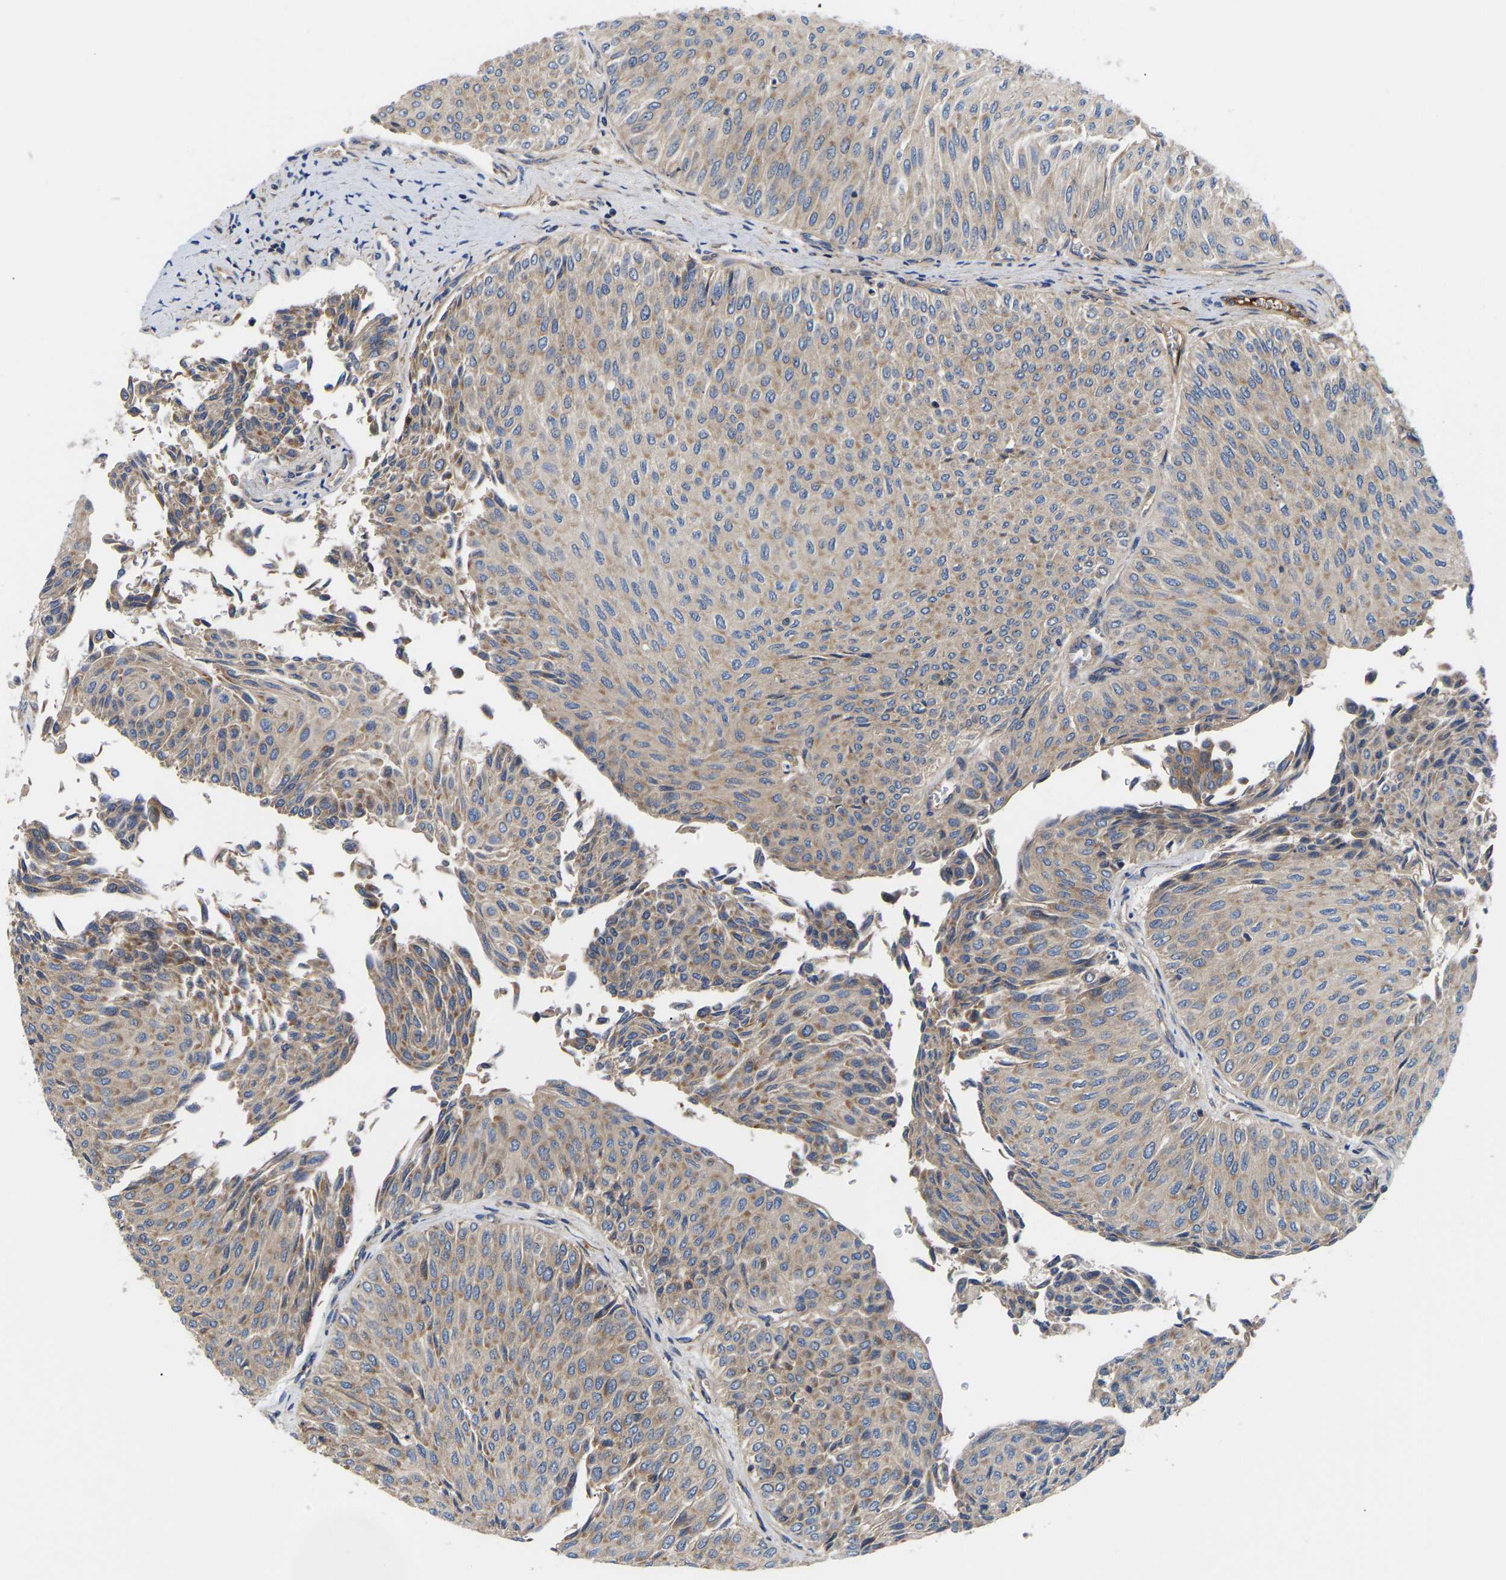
{"staining": {"intensity": "weak", "quantity": ">75%", "location": "cytoplasmic/membranous"}, "tissue": "urothelial cancer", "cell_type": "Tumor cells", "image_type": "cancer", "snomed": [{"axis": "morphology", "description": "Urothelial carcinoma, Low grade"}, {"axis": "topography", "description": "Urinary bladder"}], "caption": "Low-grade urothelial carcinoma stained with a protein marker displays weak staining in tumor cells.", "gene": "AIMP2", "patient": {"sex": "male", "age": 78}}